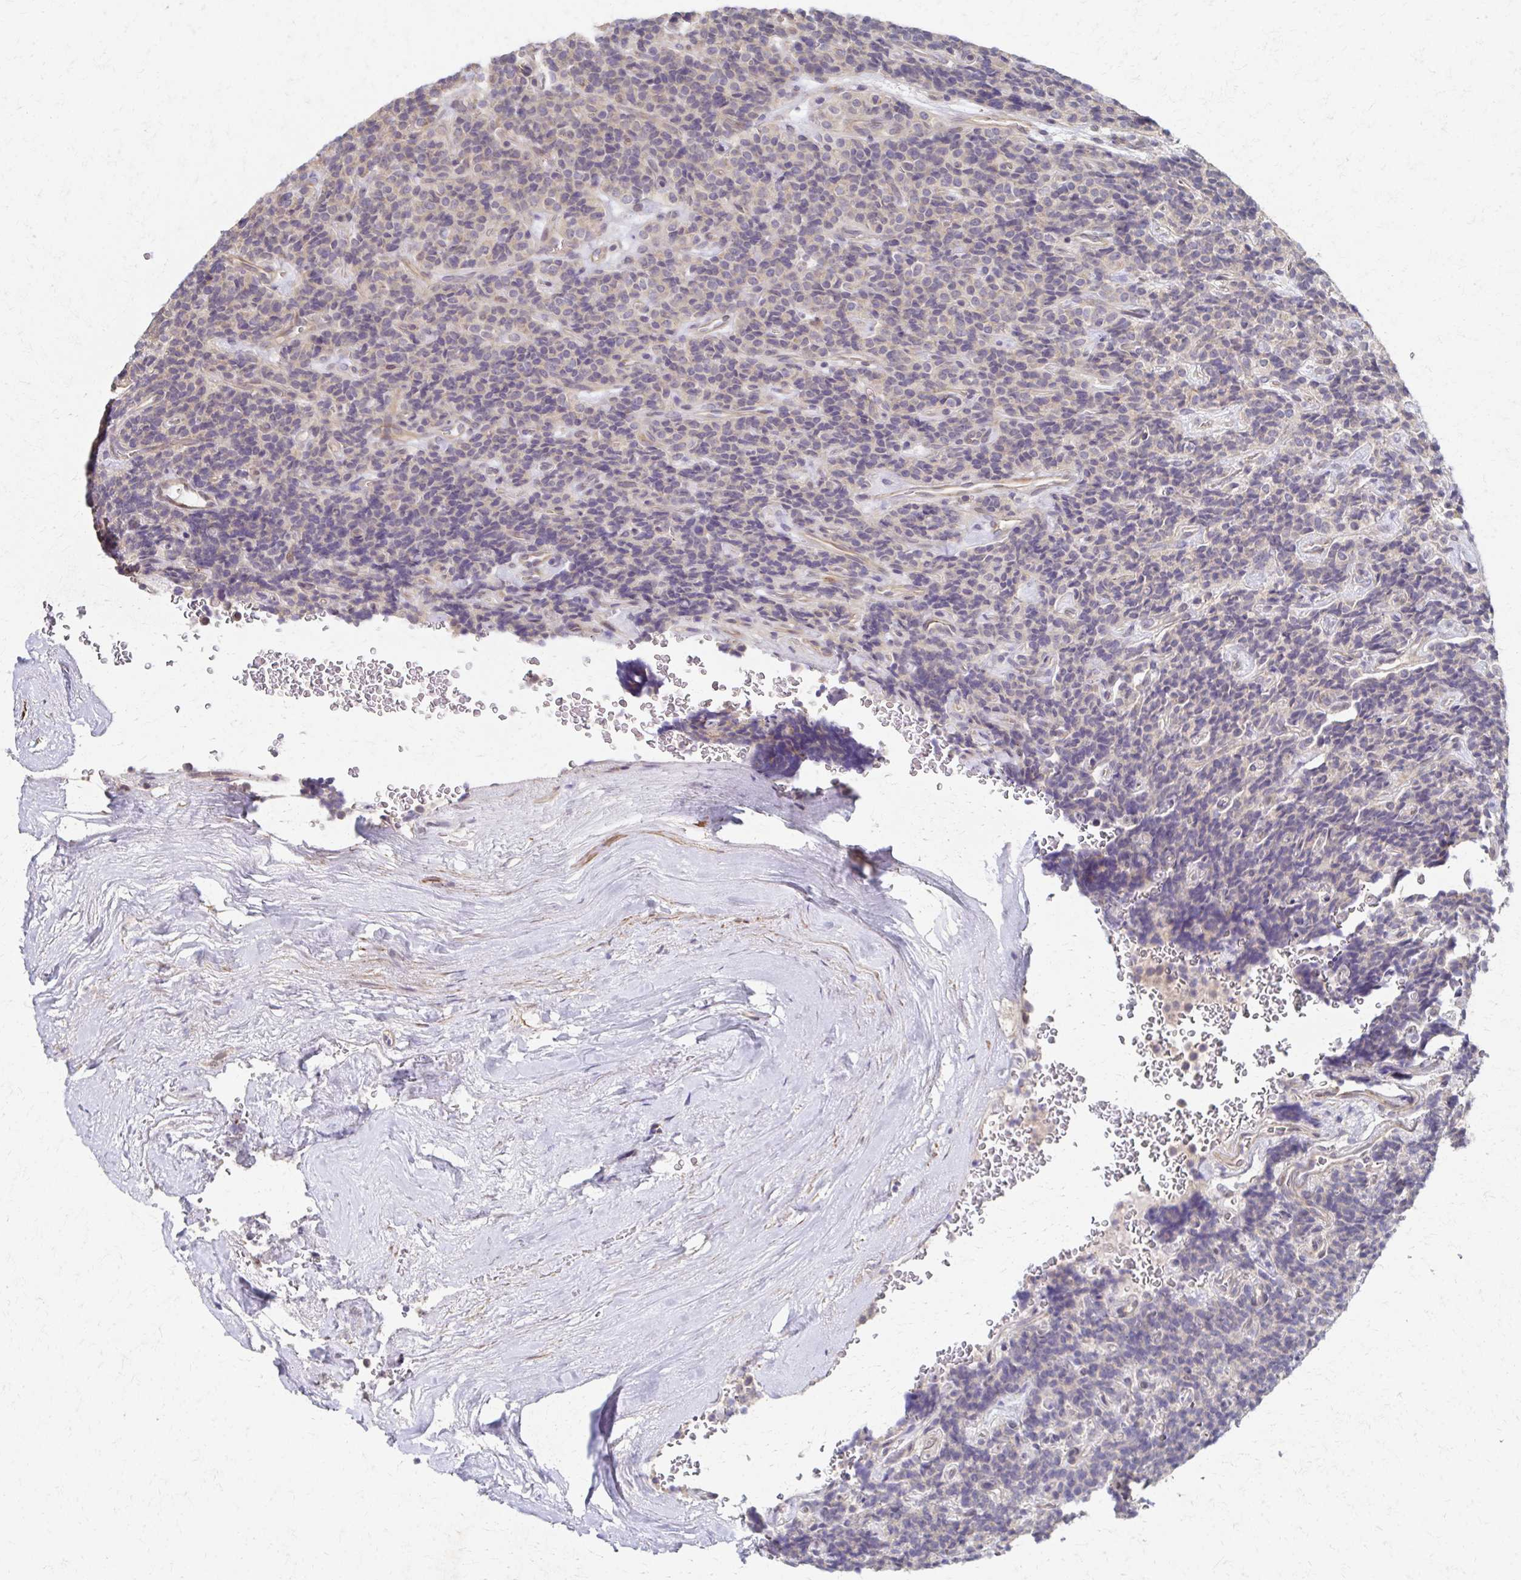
{"staining": {"intensity": "negative", "quantity": "none", "location": "none"}, "tissue": "carcinoid", "cell_type": "Tumor cells", "image_type": "cancer", "snomed": [{"axis": "morphology", "description": "Carcinoid, malignant, NOS"}, {"axis": "topography", "description": "Pancreas"}], "caption": "This is an IHC histopathology image of human carcinoid (malignant). There is no expression in tumor cells.", "gene": "EOLA2", "patient": {"sex": "male", "age": 36}}